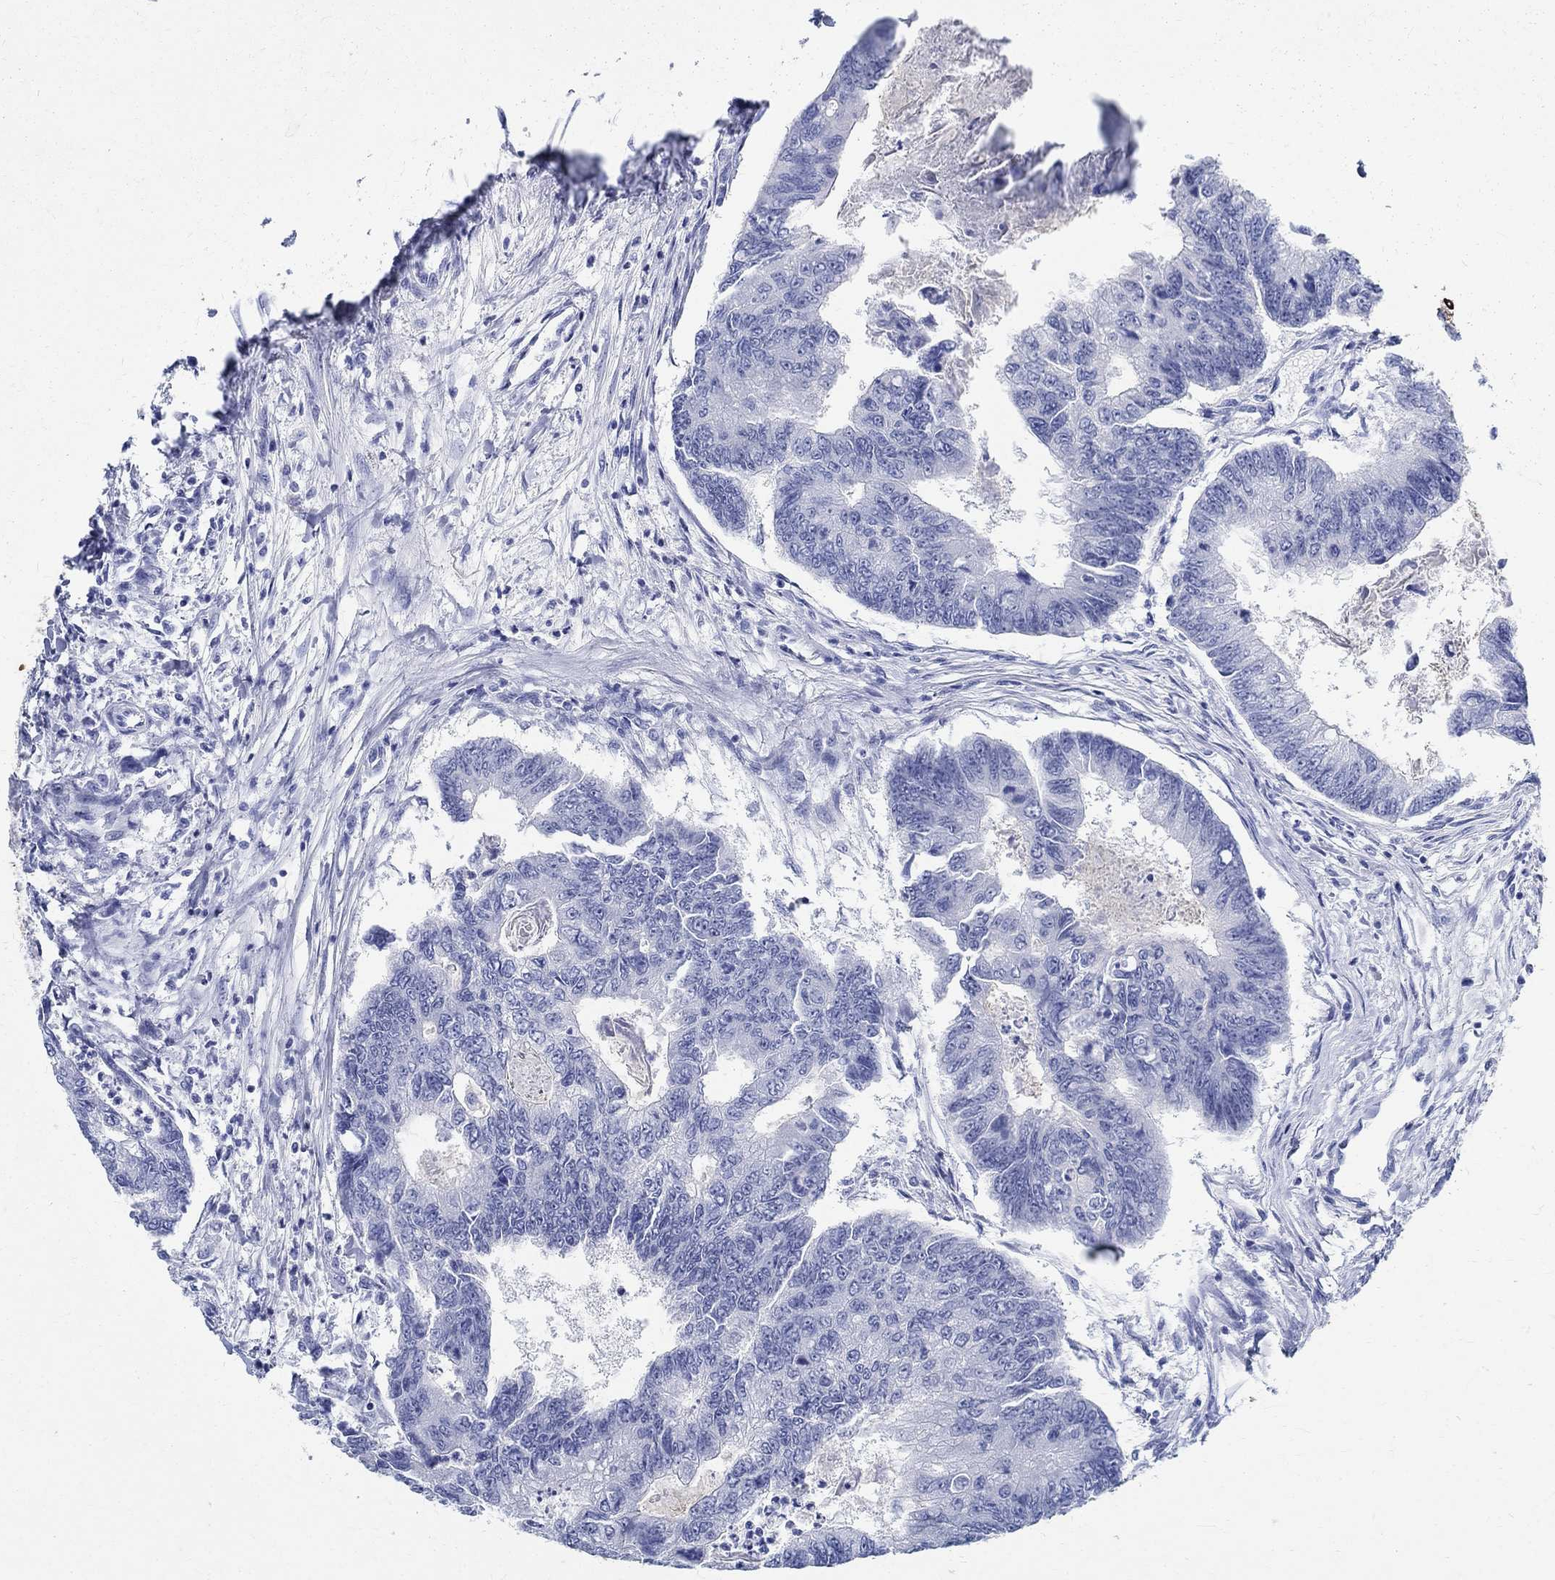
{"staining": {"intensity": "negative", "quantity": "none", "location": "none"}, "tissue": "colorectal cancer", "cell_type": "Tumor cells", "image_type": "cancer", "snomed": [{"axis": "morphology", "description": "Adenocarcinoma, NOS"}, {"axis": "topography", "description": "Colon"}], "caption": "There is no significant expression in tumor cells of colorectal cancer.", "gene": "BSPRY", "patient": {"sex": "female", "age": 65}}